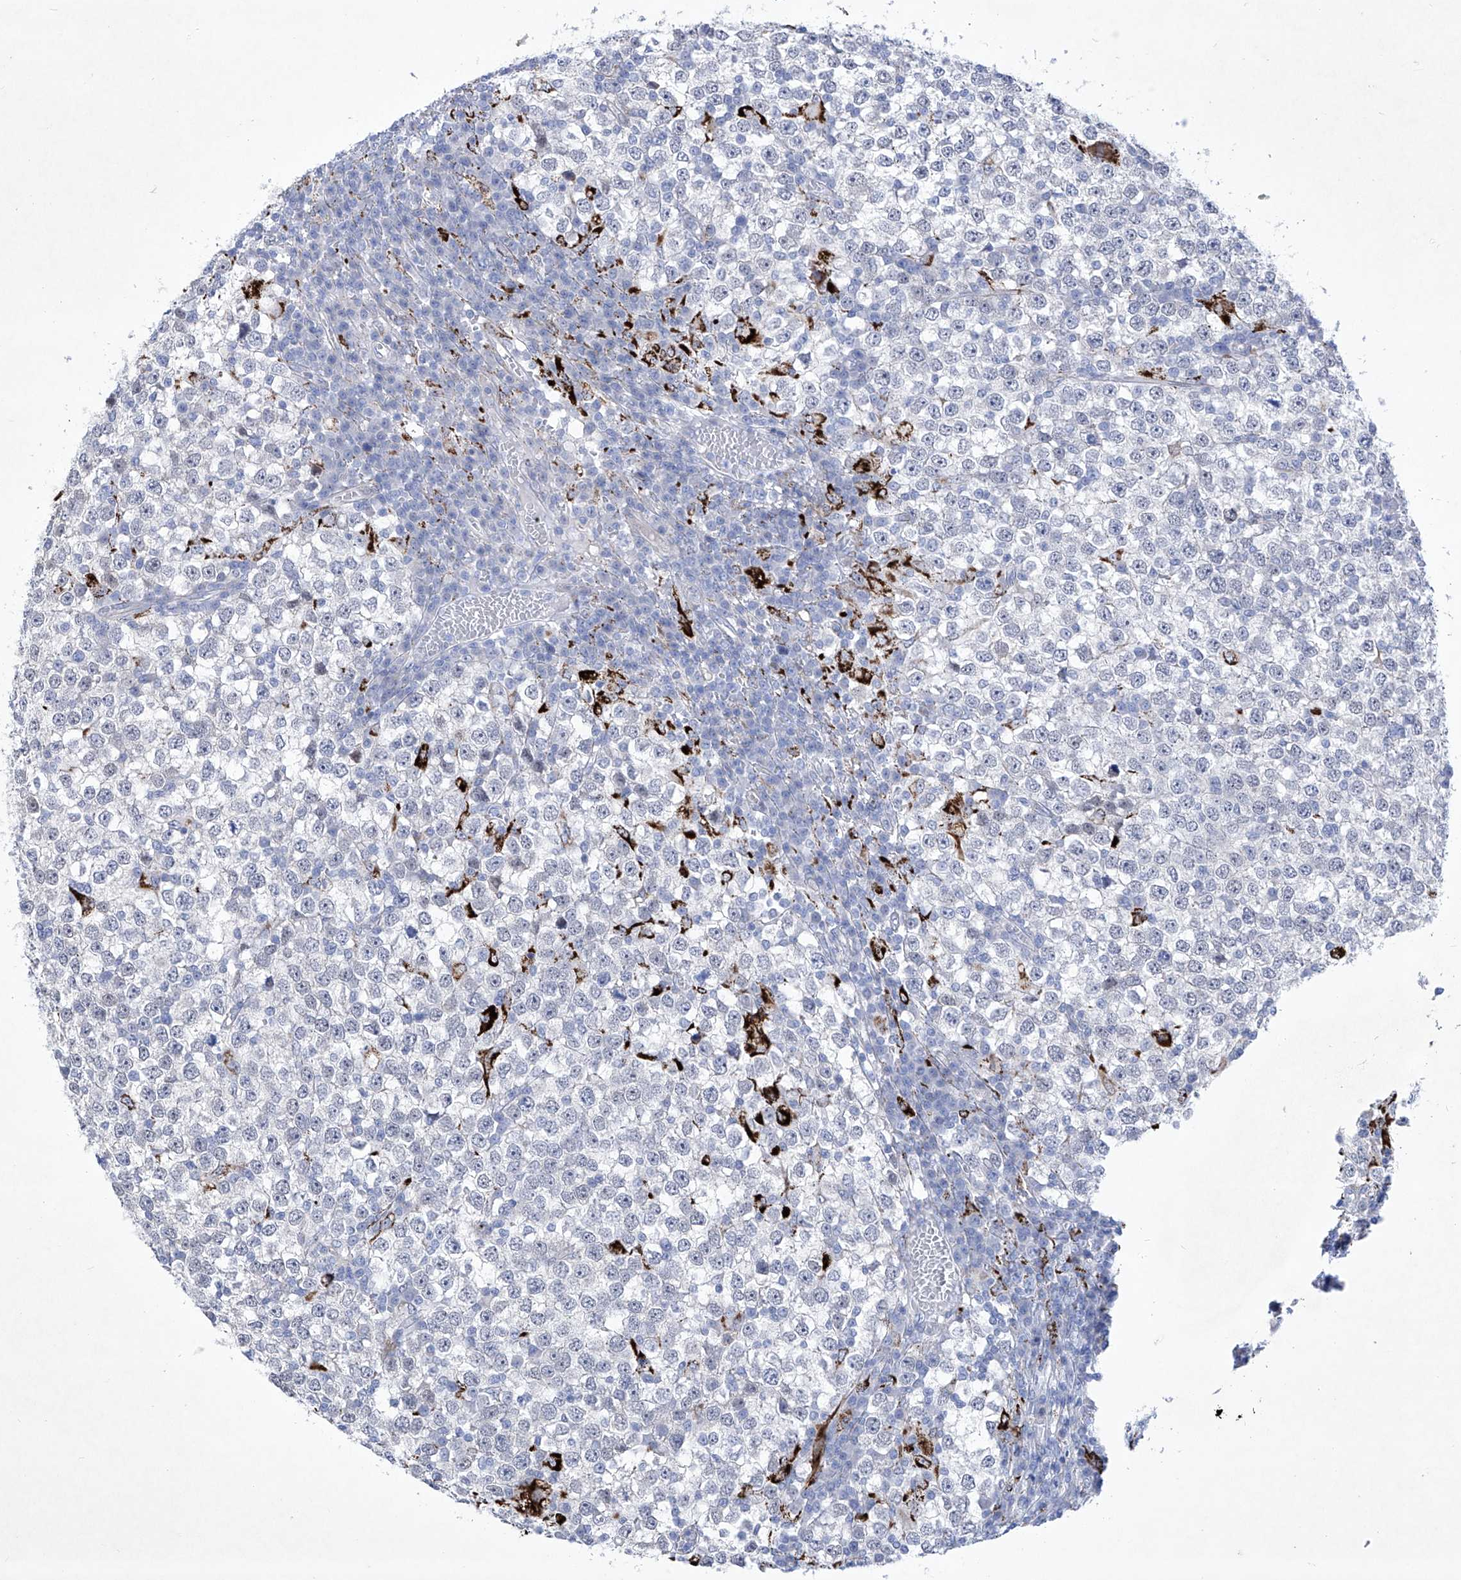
{"staining": {"intensity": "negative", "quantity": "none", "location": "none"}, "tissue": "testis cancer", "cell_type": "Tumor cells", "image_type": "cancer", "snomed": [{"axis": "morphology", "description": "Seminoma, NOS"}, {"axis": "topography", "description": "Testis"}], "caption": "IHC micrograph of neoplastic tissue: human seminoma (testis) stained with DAB reveals no significant protein expression in tumor cells. (DAB immunohistochemistry with hematoxylin counter stain).", "gene": "C1orf87", "patient": {"sex": "male", "age": 65}}